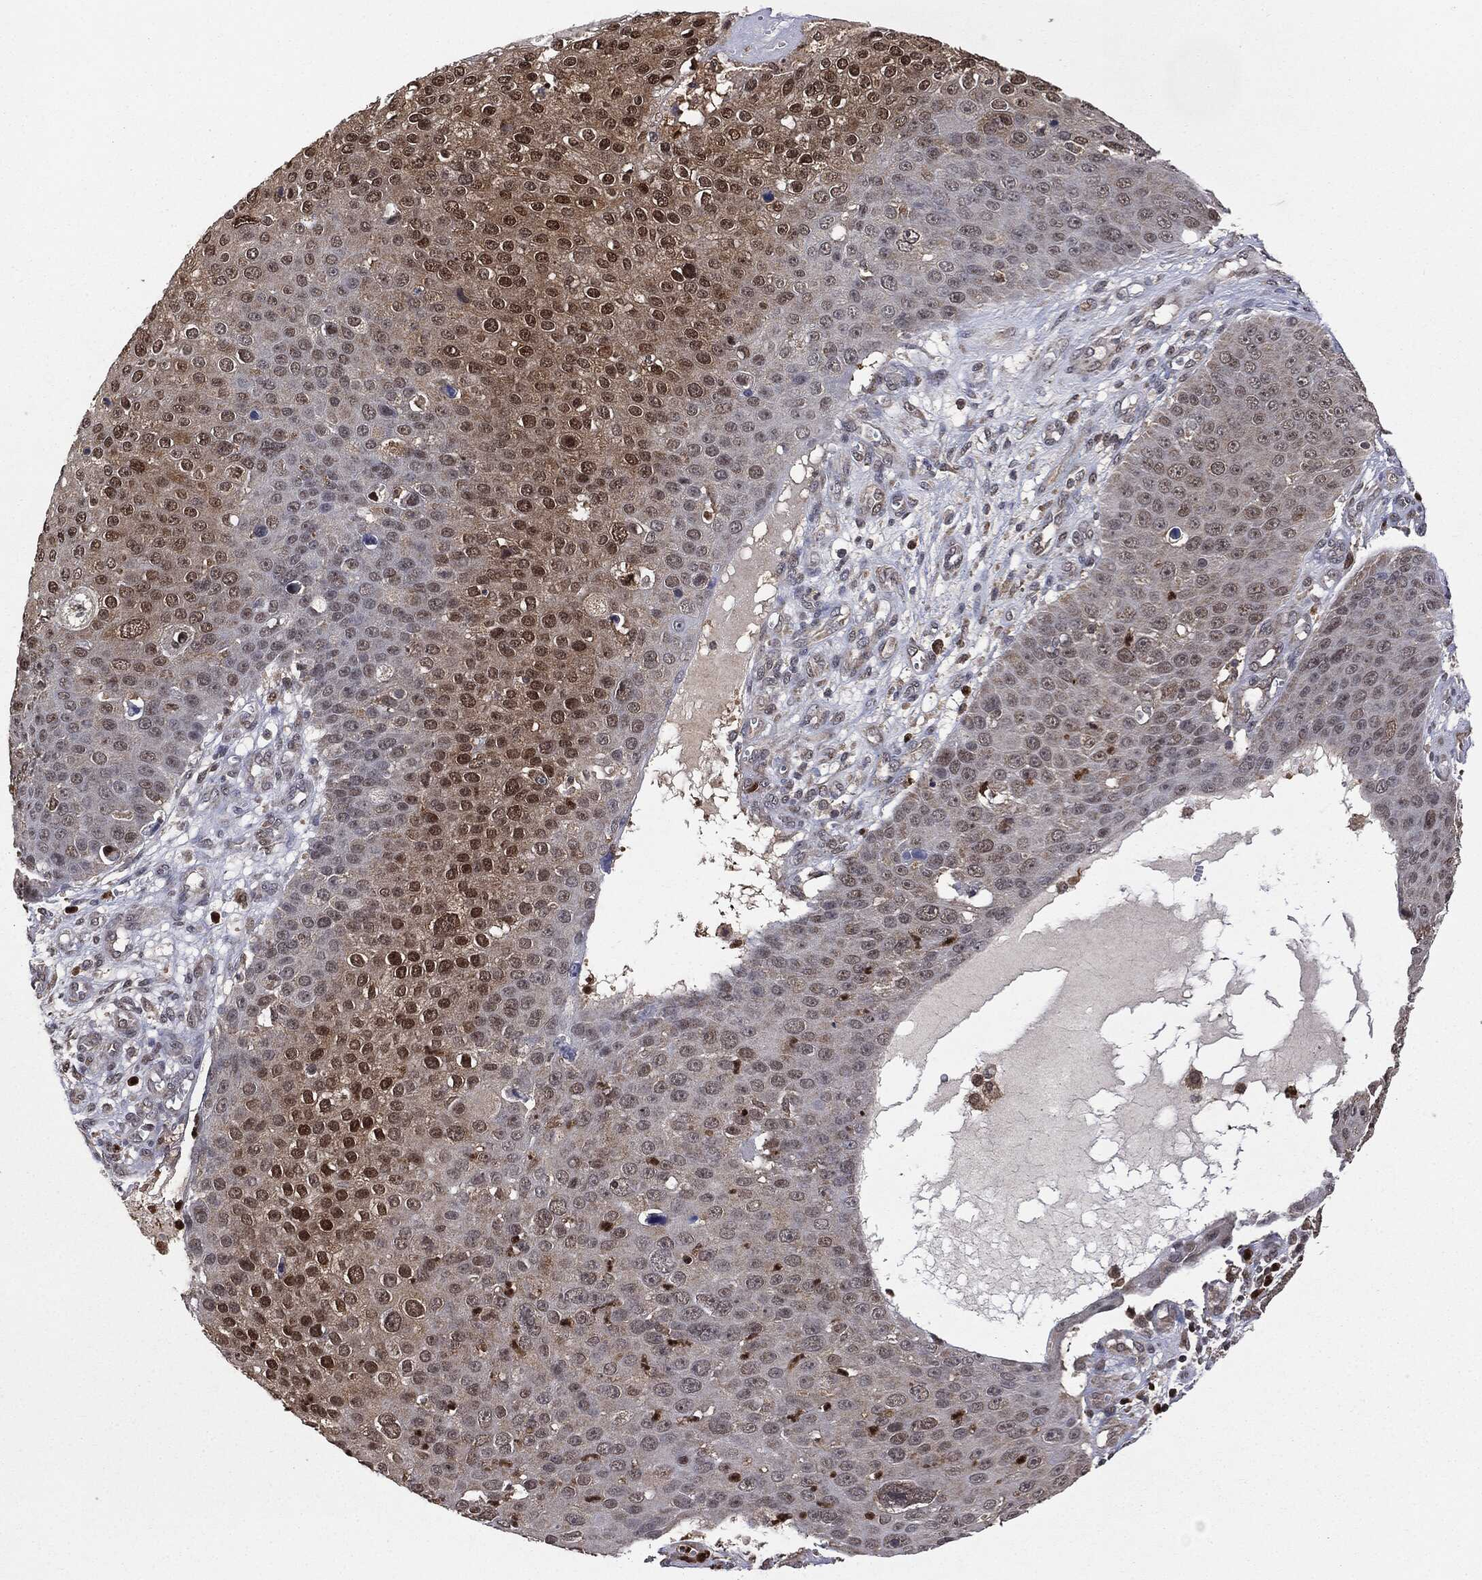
{"staining": {"intensity": "moderate", "quantity": "25%-75%", "location": "cytoplasmic/membranous,nuclear"}, "tissue": "skin cancer", "cell_type": "Tumor cells", "image_type": "cancer", "snomed": [{"axis": "morphology", "description": "Squamous cell carcinoma, NOS"}, {"axis": "topography", "description": "Skin"}], "caption": "Skin cancer (squamous cell carcinoma) stained for a protein (brown) reveals moderate cytoplasmic/membranous and nuclear positive expression in approximately 25%-75% of tumor cells.", "gene": "GPI", "patient": {"sex": "male", "age": 71}}